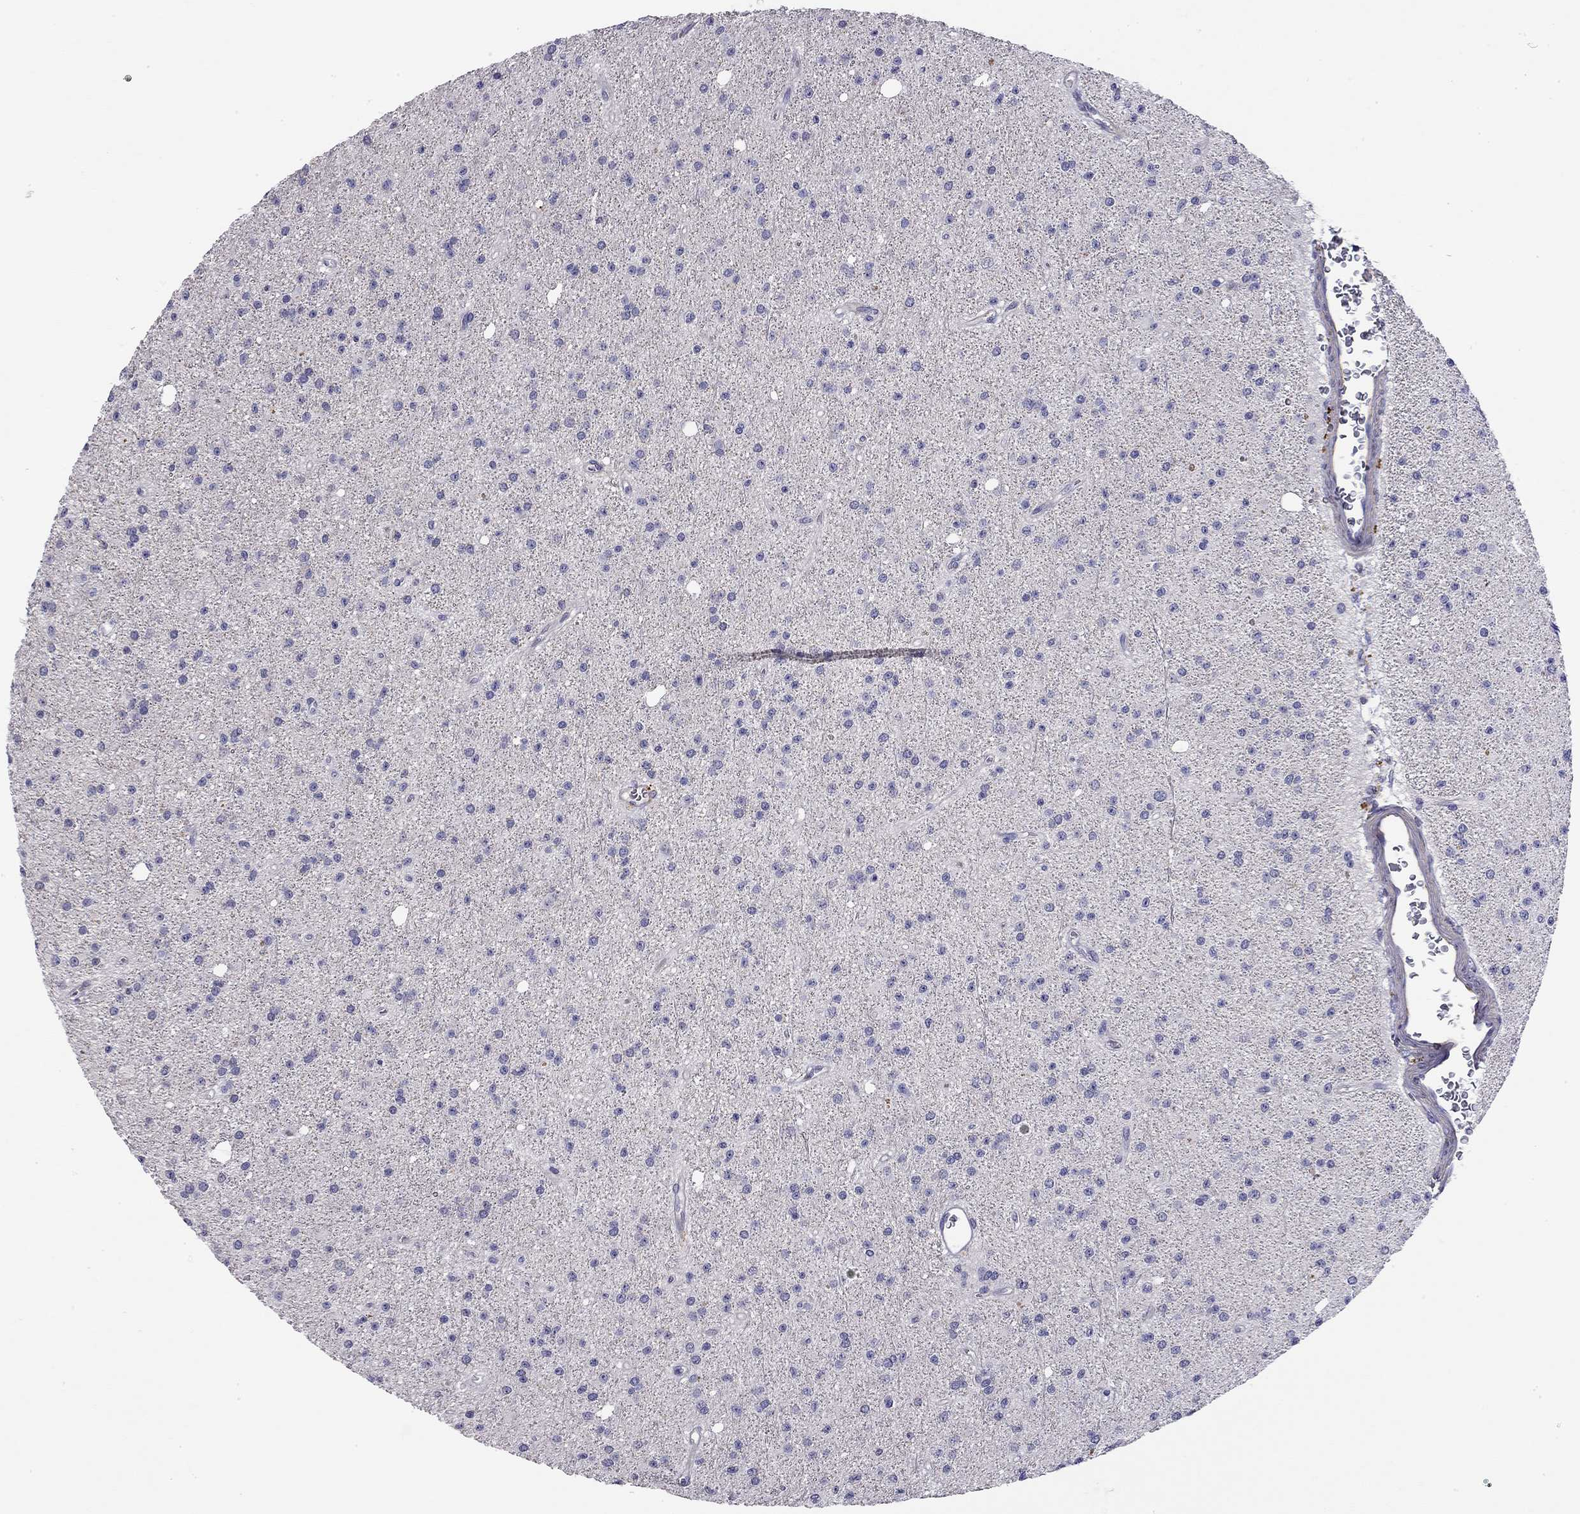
{"staining": {"intensity": "negative", "quantity": "none", "location": "none"}, "tissue": "glioma", "cell_type": "Tumor cells", "image_type": "cancer", "snomed": [{"axis": "morphology", "description": "Glioma, malignant, Low grade"}, {"axis": "topography", "description": "Brain"}], "caption": "Glioma stained for a protein using IHC exhibits no staining tumor cells.", "gene": "RTL1", "patient": {"sex": "male", "age": 27}}